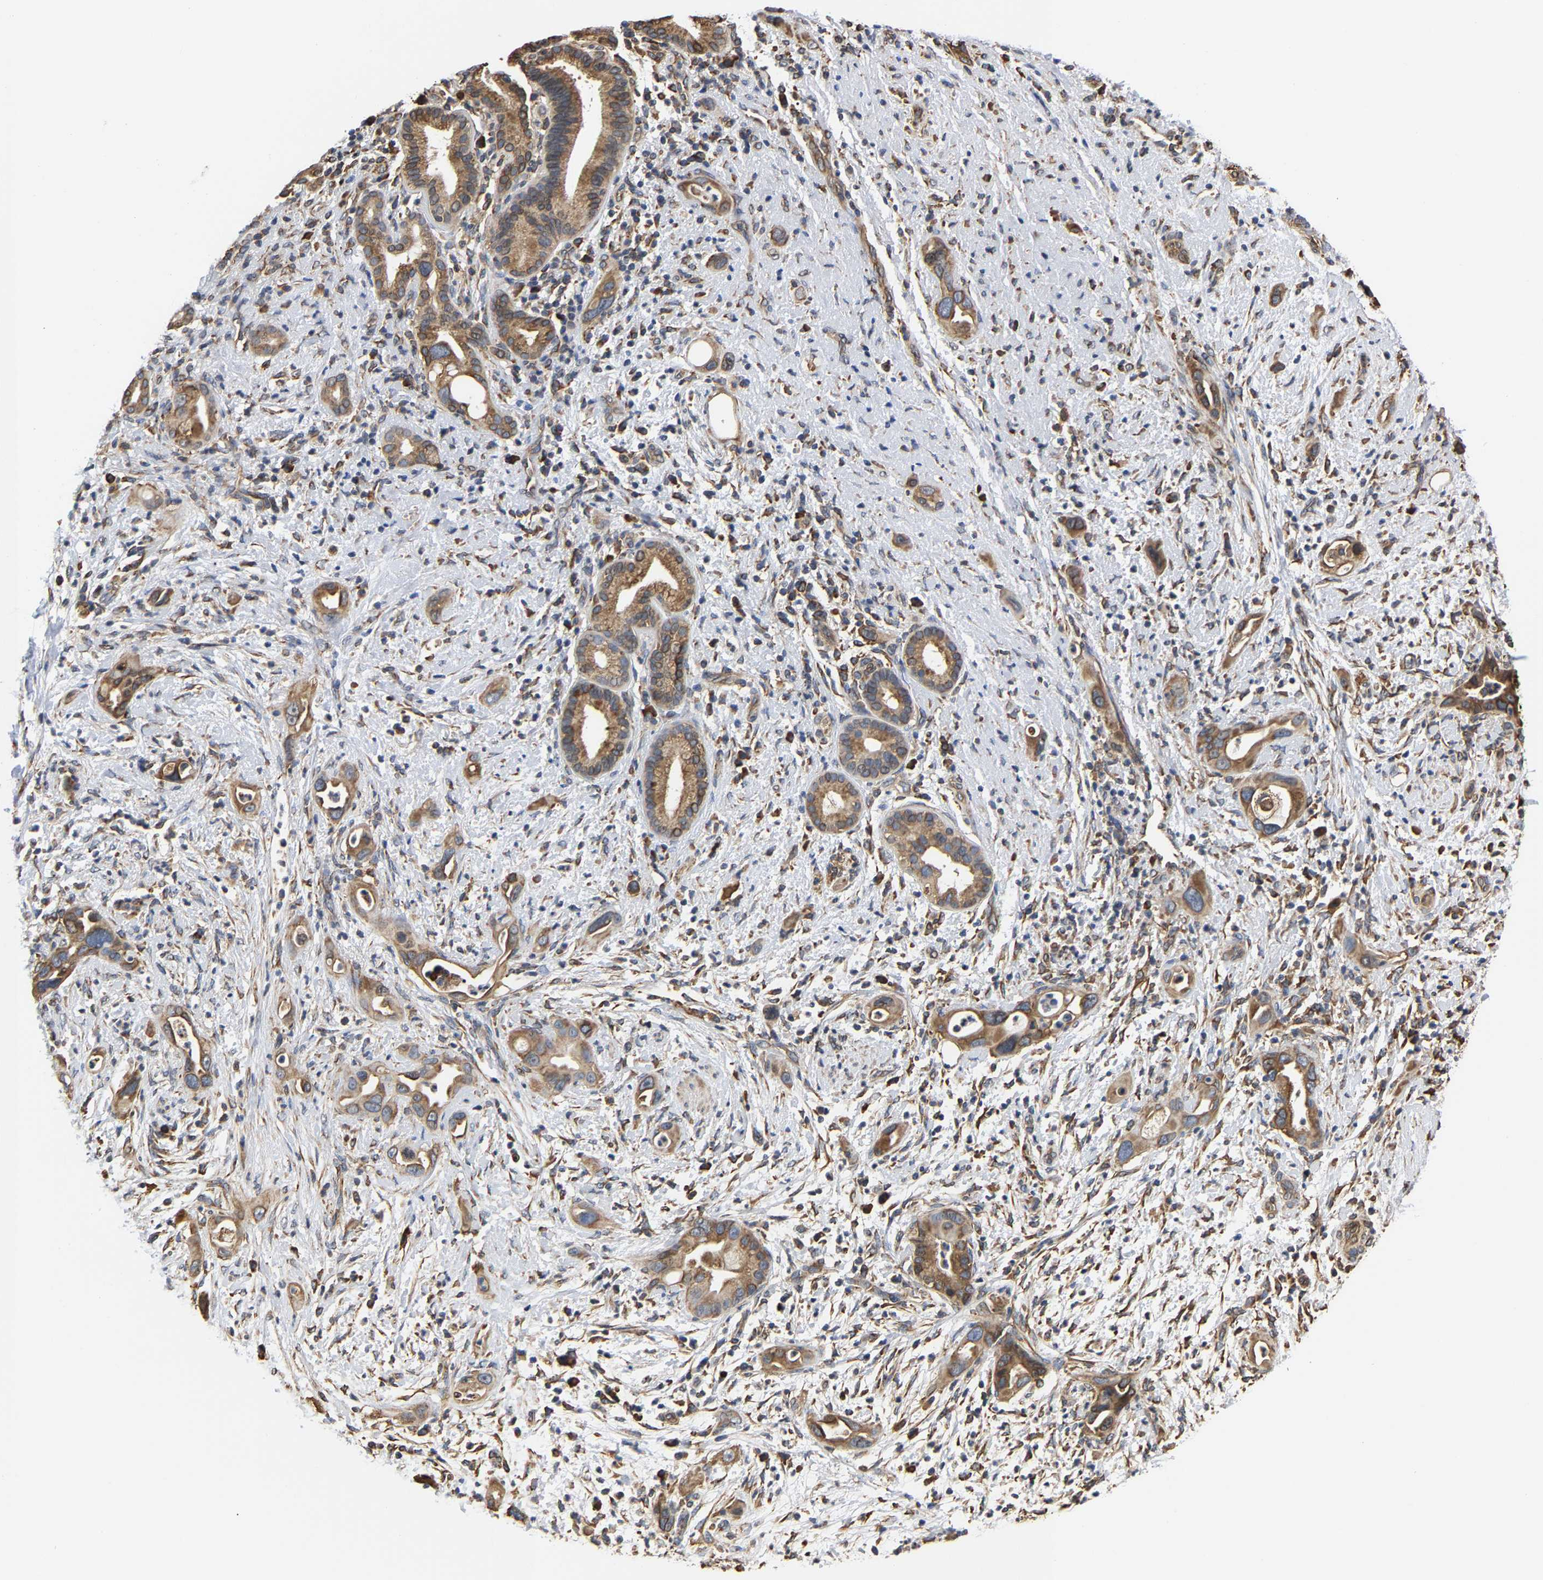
{"staining": {"intensity": "moderate", "quantity": ">75%", "location": "cytoplasmic/membranous"}, "tissue": "pancreatic cancer", "cell_type": "Tumor cells", "image_type": "cancer", "snomed": [{"axis": "morphology", "description": "Adenocarcinoma, NOS"}, {"axis": "topography", "description": "Pancreas"}], "caption": "The immunohistochemical stain highlights moderate cytoplasmic/membranous staining in tumor cells of pancreatic cancer (adenocarcinoma) tissue. (DAB (3,3'-diaminobenzidine) IHC with brightfield microscopy, high magnification).", "gene": "ARAP1", "patient": {"sex": "male", "age": 59}}